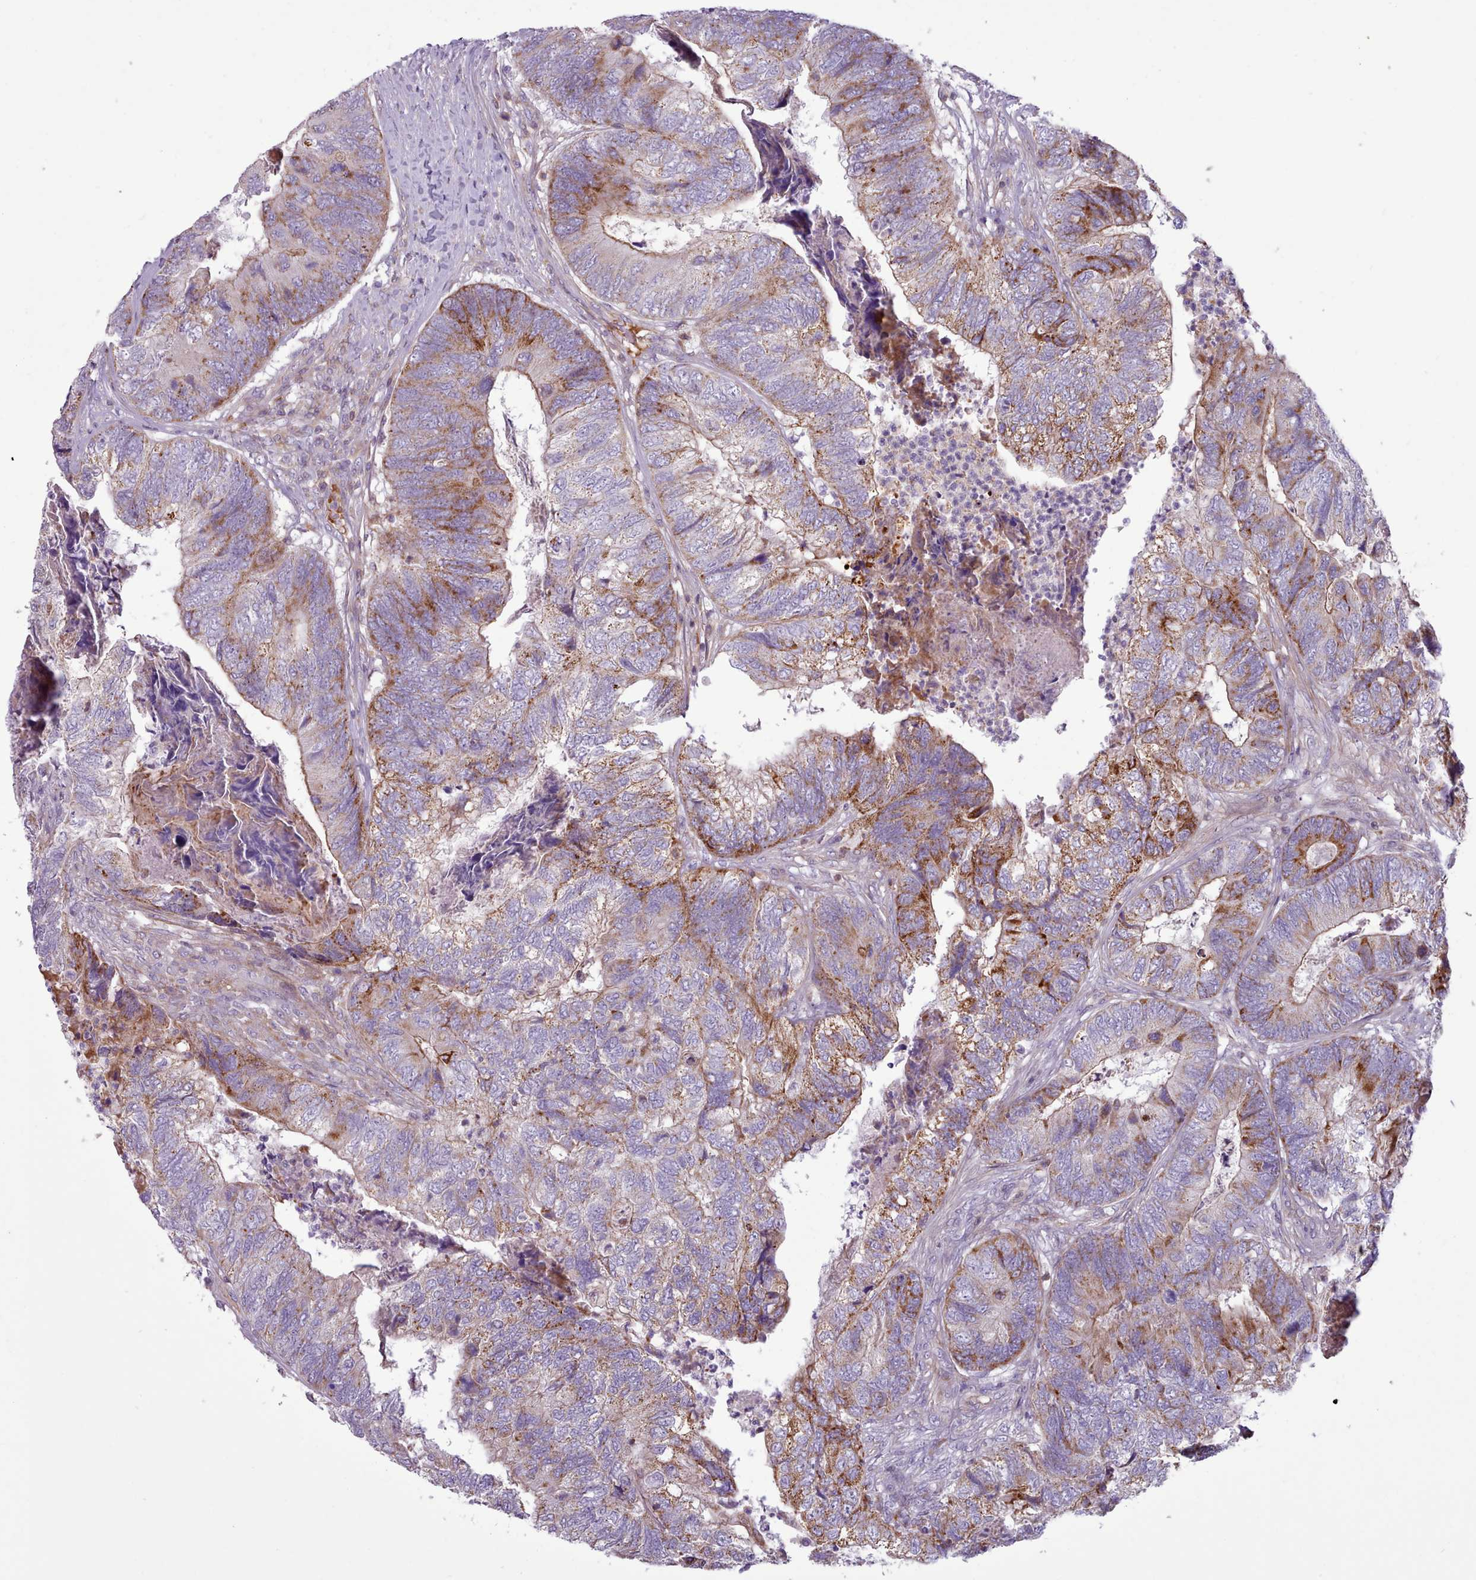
{"staining": {"intensity": "moderate", "quantity": "25%-75%", "location": "cytoplasmic/membranous"}, "tissue": "colorectal cancer", "cell_type": "Tumor cells", "image_type": "cancer", "snomed": [{"axis": "morphology", "description": "Adenocarcinoma, NOS"}, {"axis": "topography", "description": "Colon"}], "caption": "Immunohistochemistry of human colorectal cancer (adenocarcinoma) reveals medium levels of moderate cytoplasmic/membranous expression in approximately 25%-75% of tumor cells.", "gene": "TENT4B", "patient": {"sex": "female", "age": 67}}